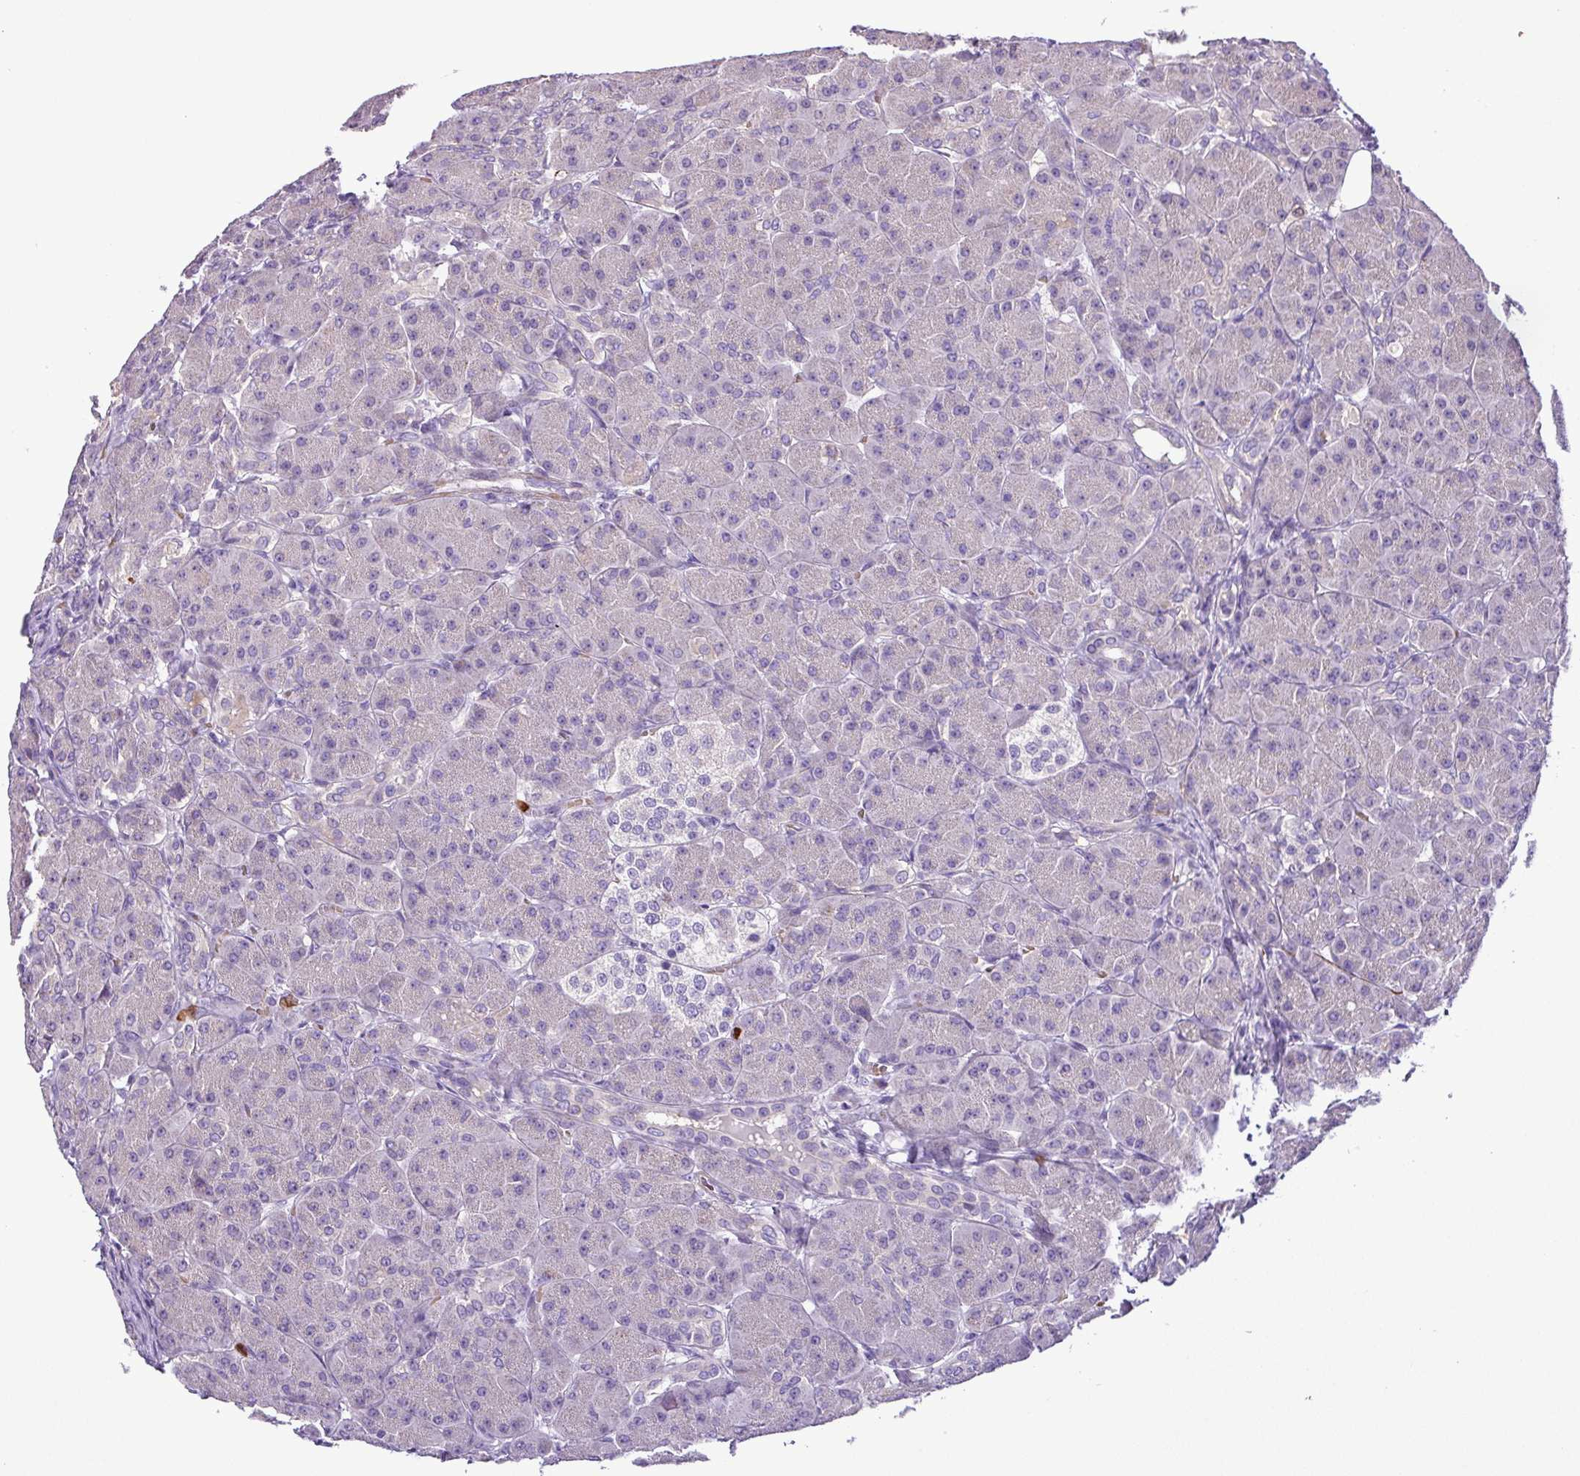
{"staining": {"intensity": "negative", "quantity": "none", "location": "none"}, "tissue": "pancreas", "cell_type": "Exocrine glandular cells", "image_type": "normal", "snomed": [{"axis": "morphology", "description": "Normal tissue, NOS"}, {"axis": "topography", "description": "Pancreas"}], "caption": "This is an immunohistochemistry (IHC) histopathology image of normal pancreas. There is no positivity in exocrine glandular cells.", "gene": "MGAT4B", "patient": {"sex": "male", "age": 63}}